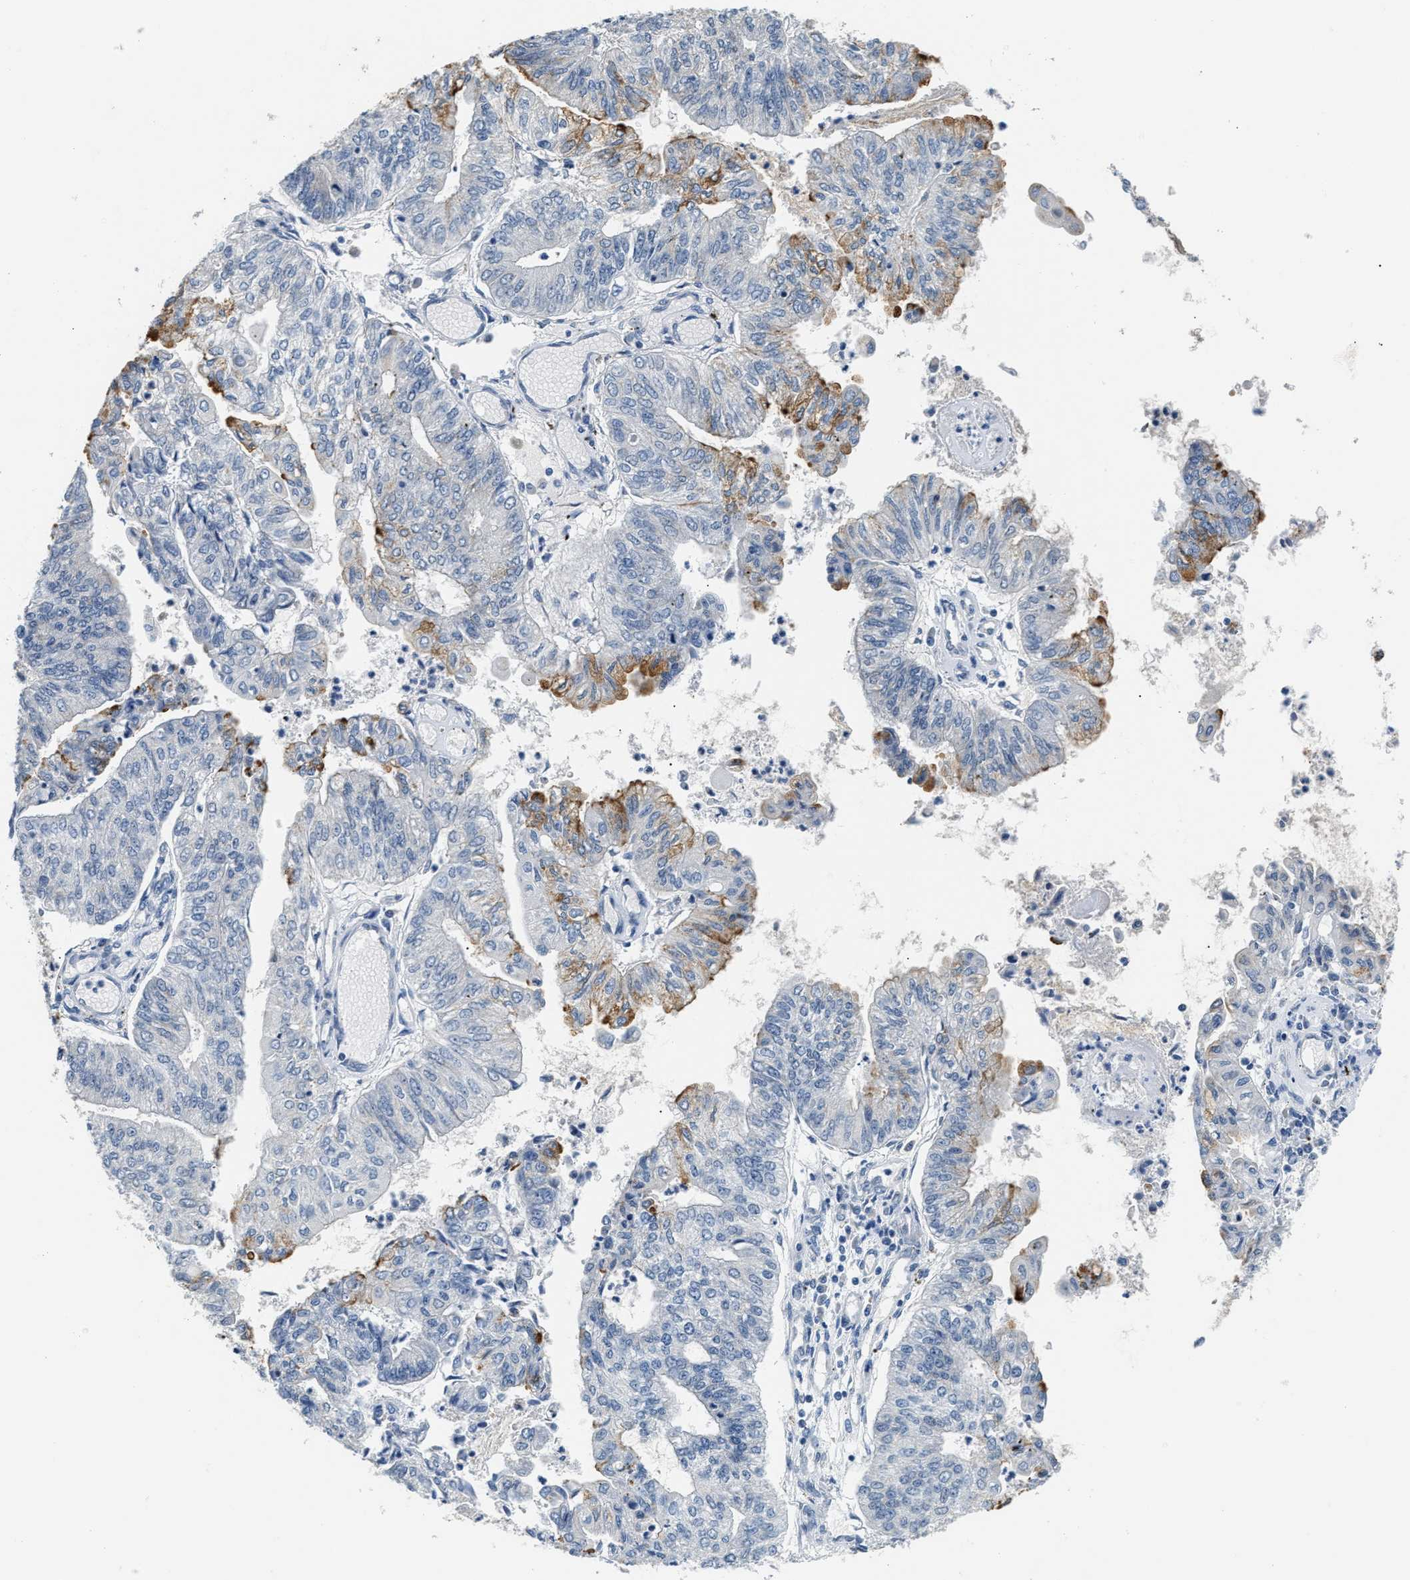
{"staining": {"intensity": "moderate", "quantity": "<25%", "location": "cytoplasmic/membranous"}, "tissue": "endometrial cancer", "cell_type": "Tumor cells", "image_type": "cancer", "snomed": [{"axis": "morphology", "description": "Adenocarcinoma, NOS"}, {"axis": "topography", "description": "Endometrium"}], "caption": "Protein staining reveals moderate cytoplasmic/membranous expression in approximately <25% of tumor cells in endometrial cancer (adenocarcinoma).", "gene": "PPM1H", "patient": {"sex": "female", "age": 59}}